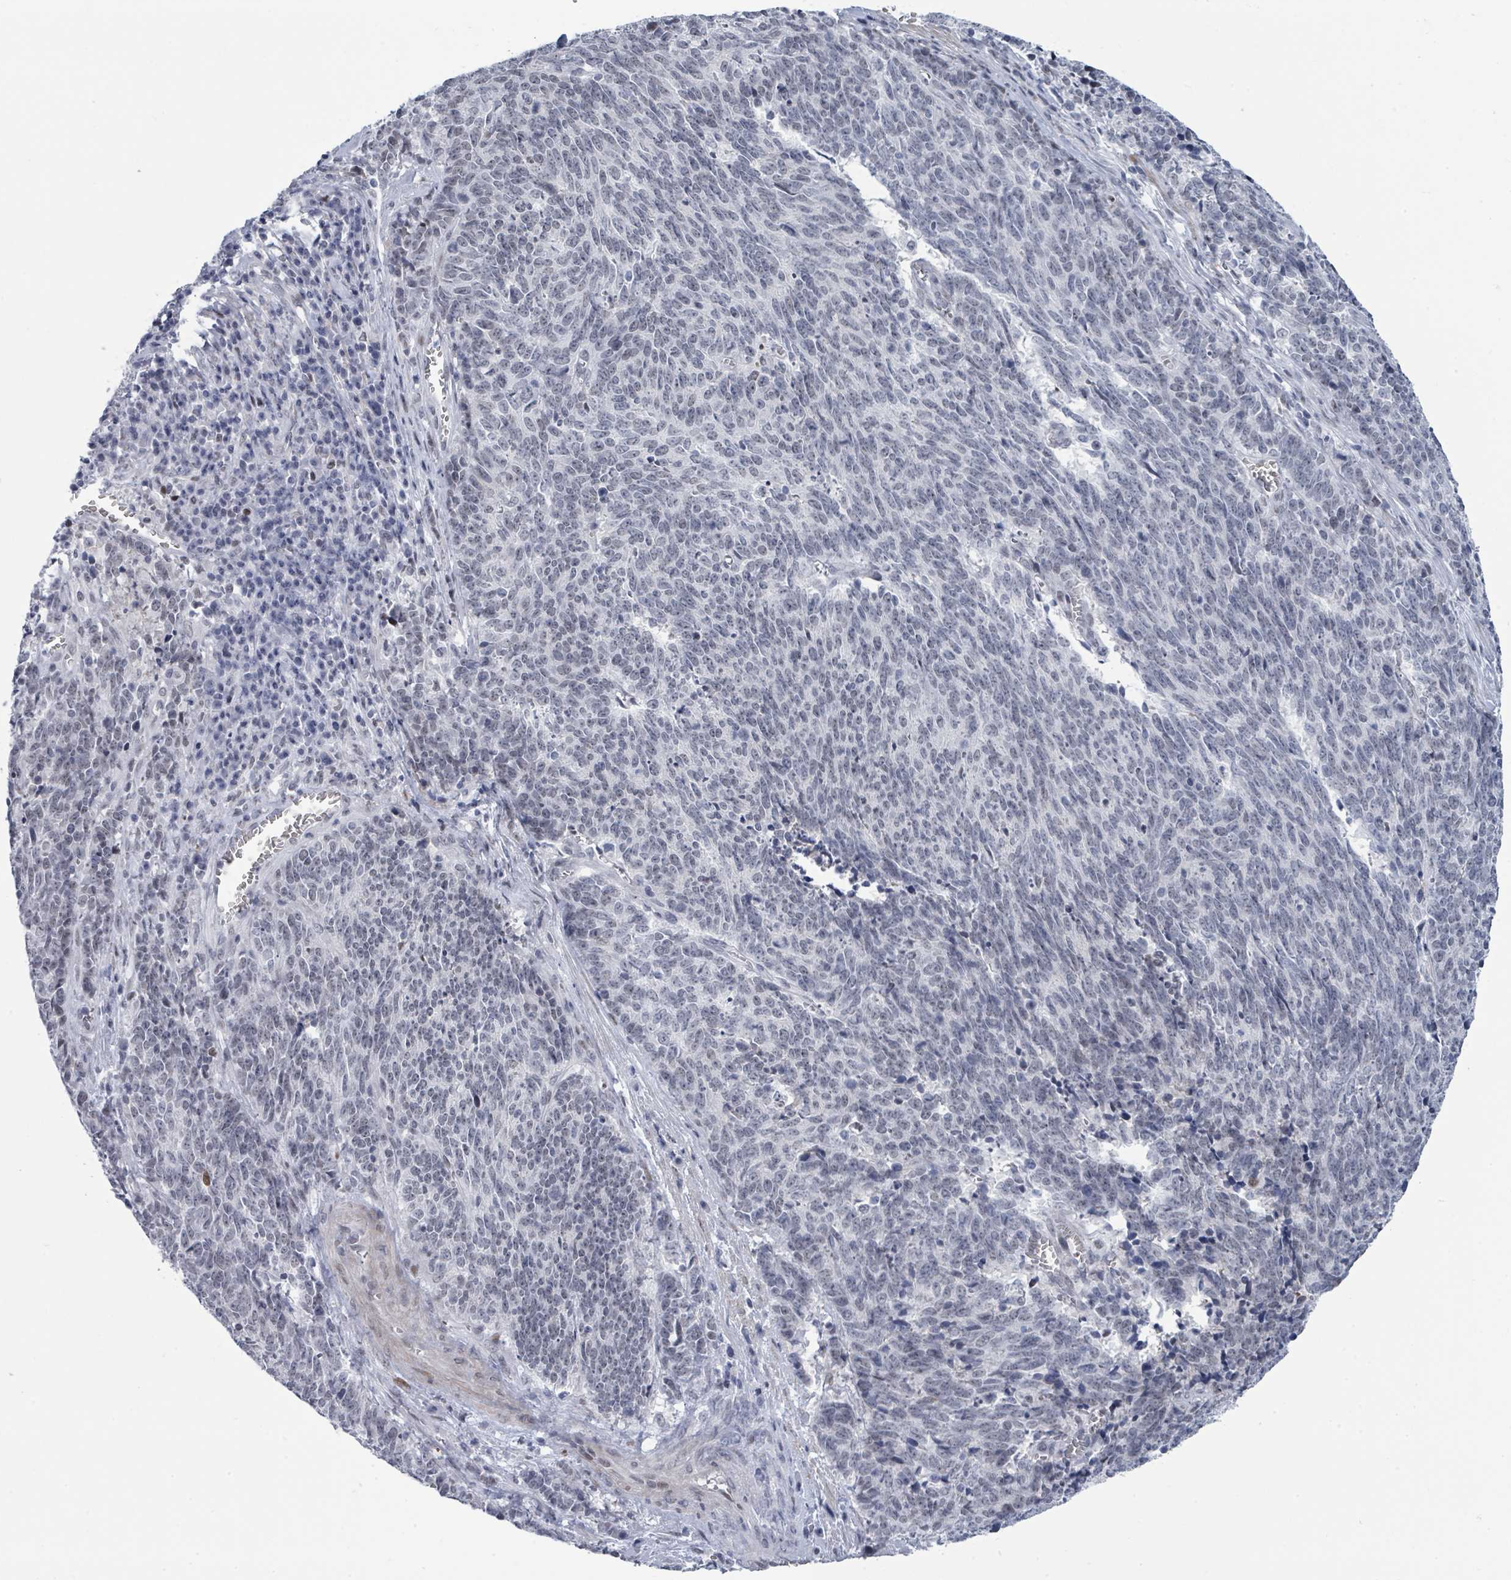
{"staining": {"intensity": "weak", "quantity": "<25%", "location": "nuclear"}, "tissue": "cervical cancer", "cell_type": "Tumor cells", "image_type": "cancer", "snomed": [{"axis": "morphology", "description": "Squamous cell carcinoma, NOS"}, {"axis": "topography", "description": "Cervix"}], "caption": "DAB immunohistochemical staining of human cervical squamous cell carcinoma displays no significant staining in tumor cells. (Stains: DAB (3,3'-diaminobenzidine) immunohistochemistry with hematoxylin counter stain, Microscopy: brightfield microscopy at high magnification).", "gene": "CT45A5", "patient": {"sex": "female", "age": 29}}